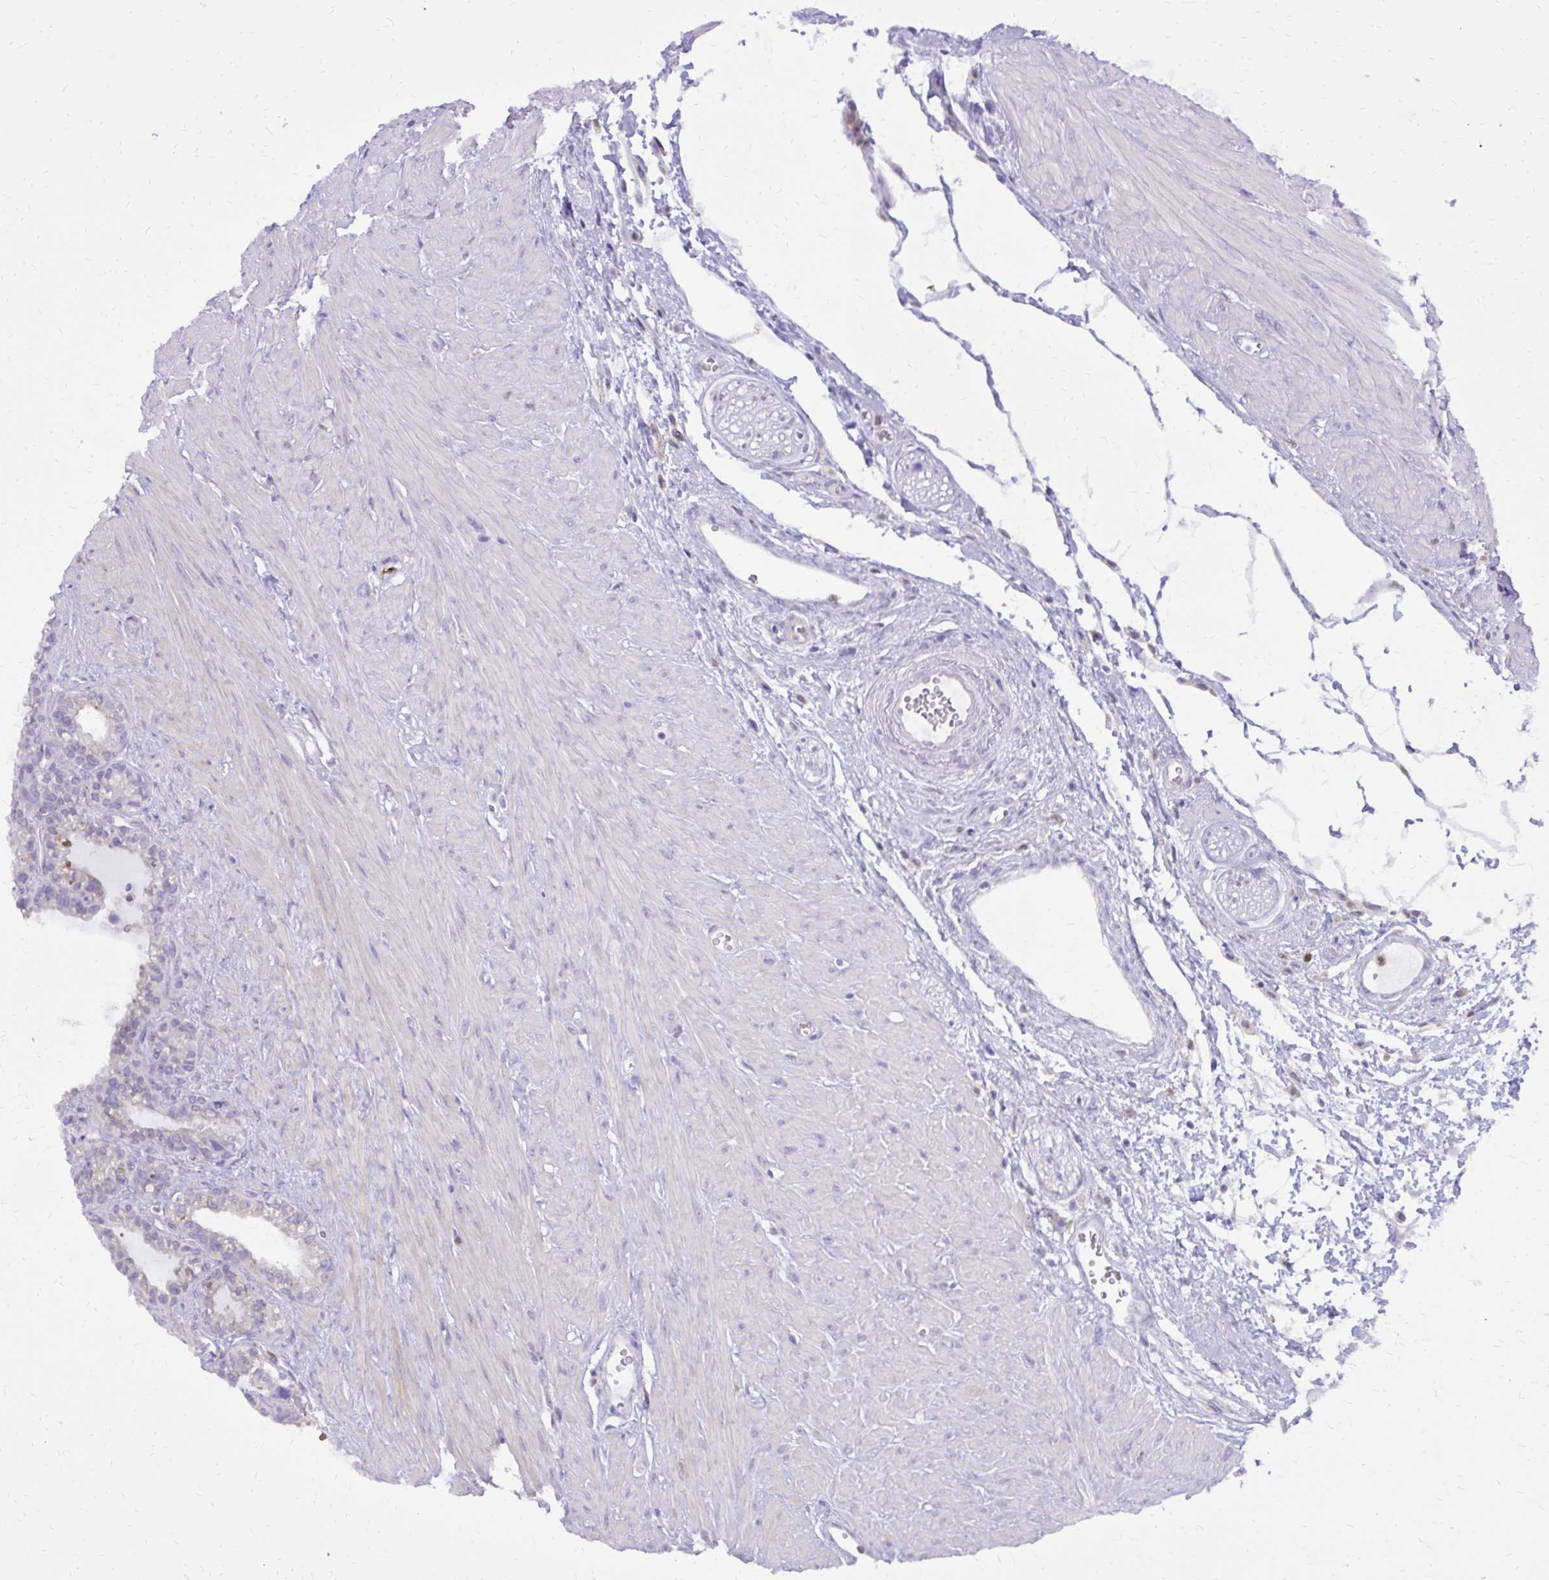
{"staining": {"intensity": "moderate", "quantity": "<25%", "location": "cytoplasmic/membranous"}, "tissue": "seminal vesicle", "cell_type": "Glandular cells", "image_type": "normal", "snomed": [{"axis": "morphology", "description": "Normal tissue, NOS"}, {"axis": "topography", "description": "Seminal veicle"}], "caption": "A high-resolution micrograph shows immunohistochemistry staining of unremarkable seminal vesicle, which shows moderate cytoplasmic/membranous staining in about <25% of glandular cells.", "gene": "CAT", "patient": {"sex": "male", "age": 76}}